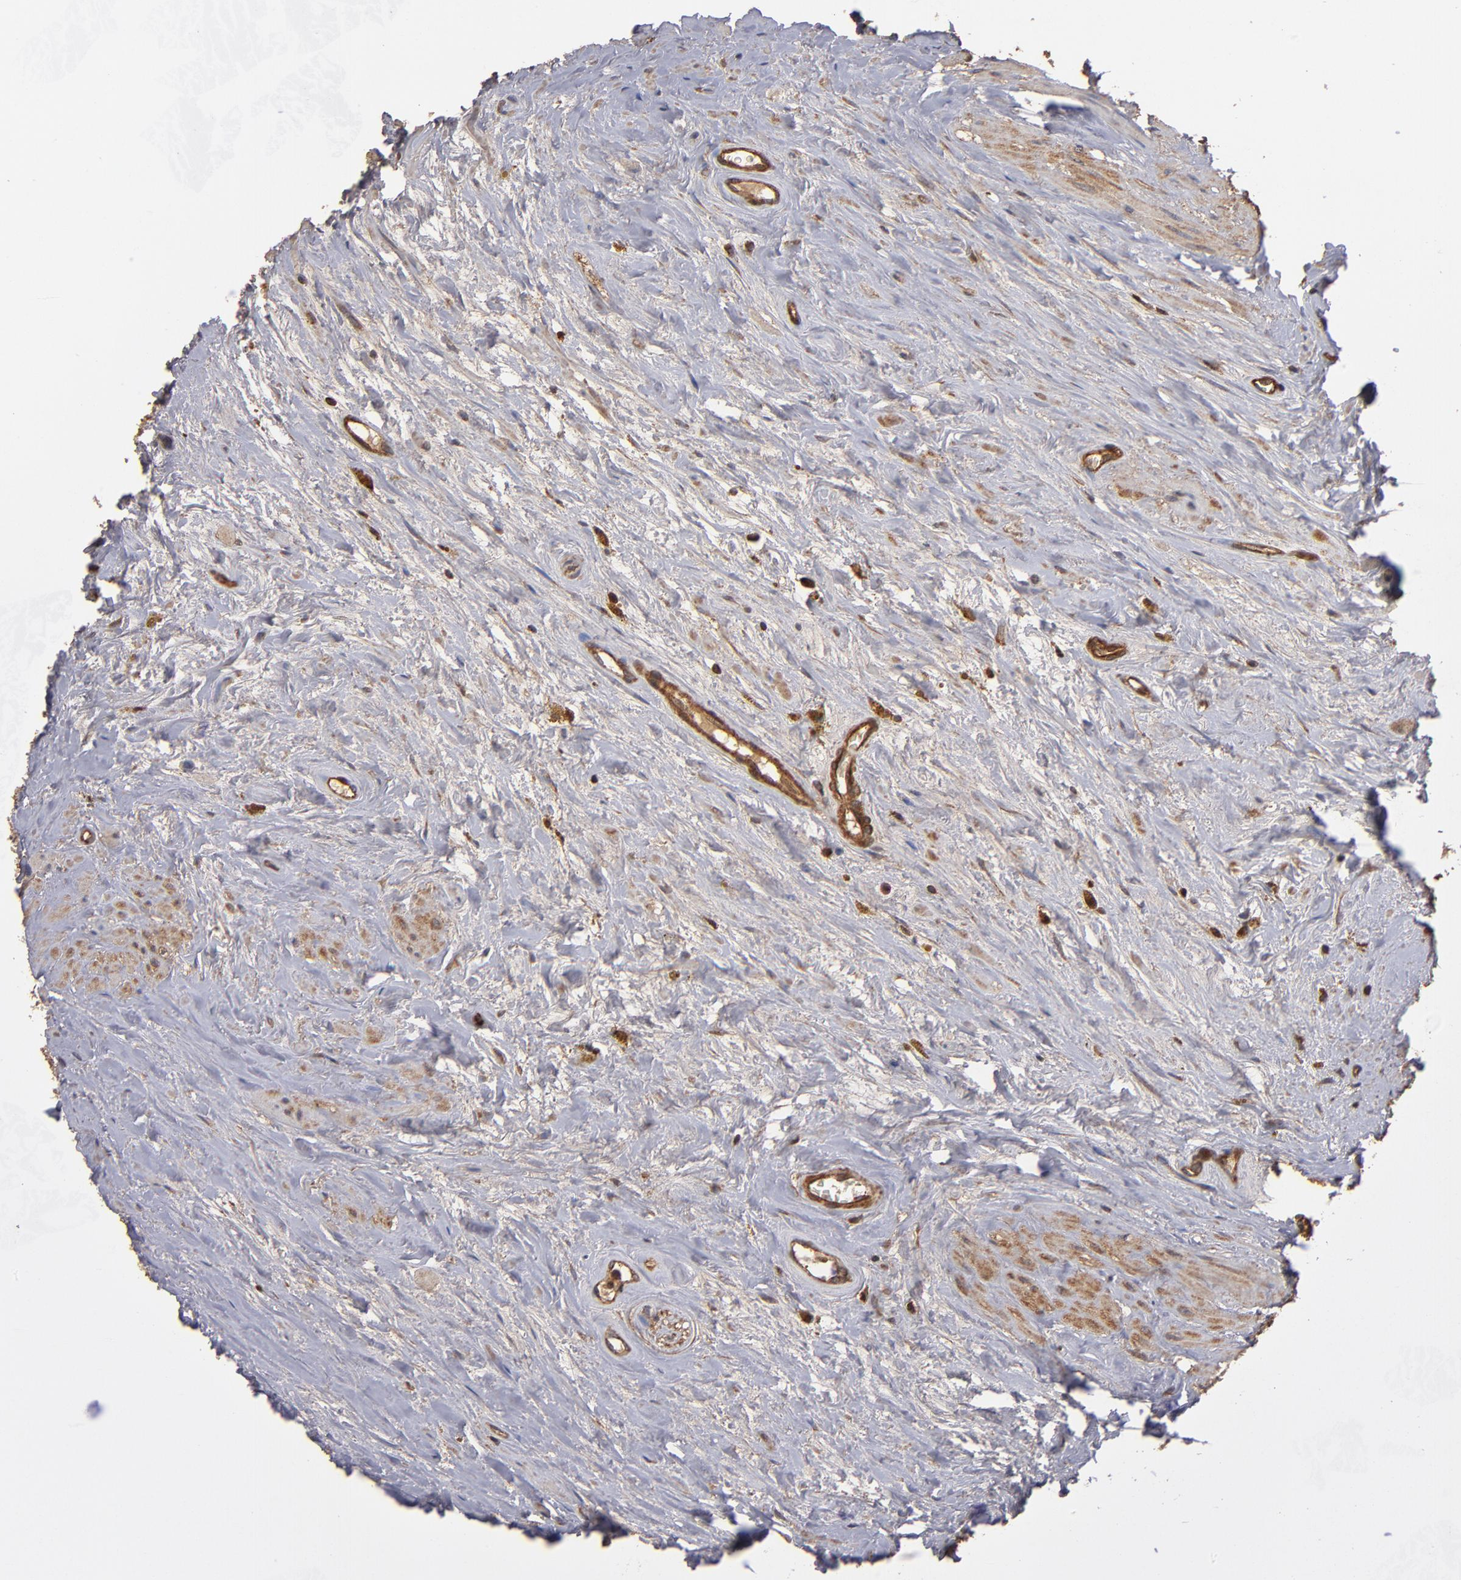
{"staining": {"intensity": "strong", "quantity": ">75%", "location": "cytoplasmic/membranous"}, "tissue": "prostate cancer", "cell_type": "Tumor cells", "image_type": "cancer", "snomed": [{"axis": "morphology", "description": "Adenocarcinoma, Medium grade"}, {"axis": "topography", "description": "Prostate"}], "caption": "Prostate medium-grade adenocarcinoma stained for a protein demonstrates strong cytoplasmic/membranous positivity in tumor cells. (DAB = brown stain, brightfield microscopy at high magnification).", "gene": "BDKRB1", "patient": {"sex": "male", "age": 79}}